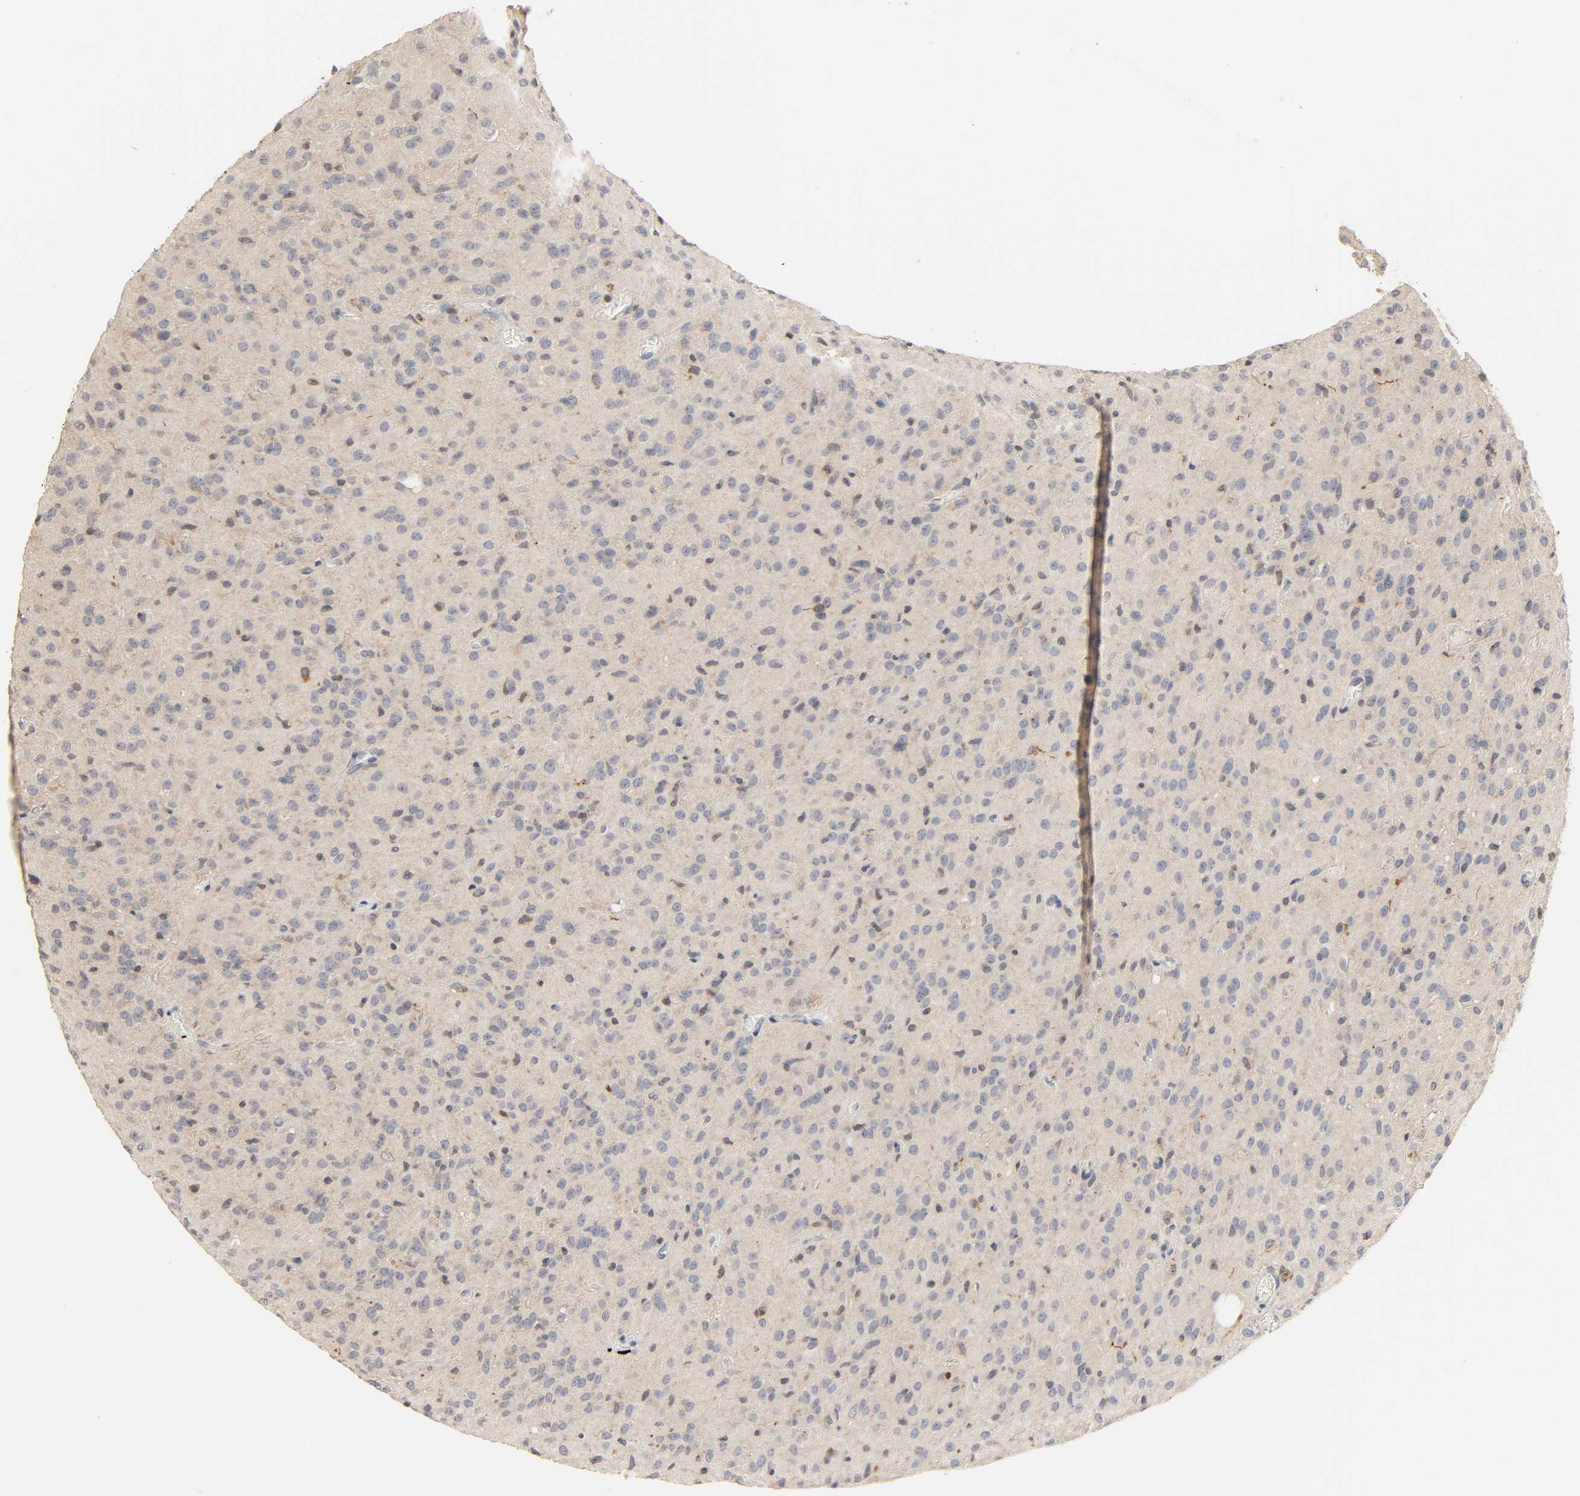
{"staining": {"intensity": "negative", "quantity": "none", "location": "none"}, "tissue": "glioma", "cell_type": "Tumor cells", "image_type": "cancer", "snomed": [{"axis": "morphology", "description": "Glioma, malignant, High grade"}, {"axis": "topography", "description": "Brain"}], "caption": "Malignant high-grade glioma was stained to show a protein in brown. There is no significant positivity in tumor cells.", "gene": "CLEC4E", "patient": {"sex": "female", "age": 59}}